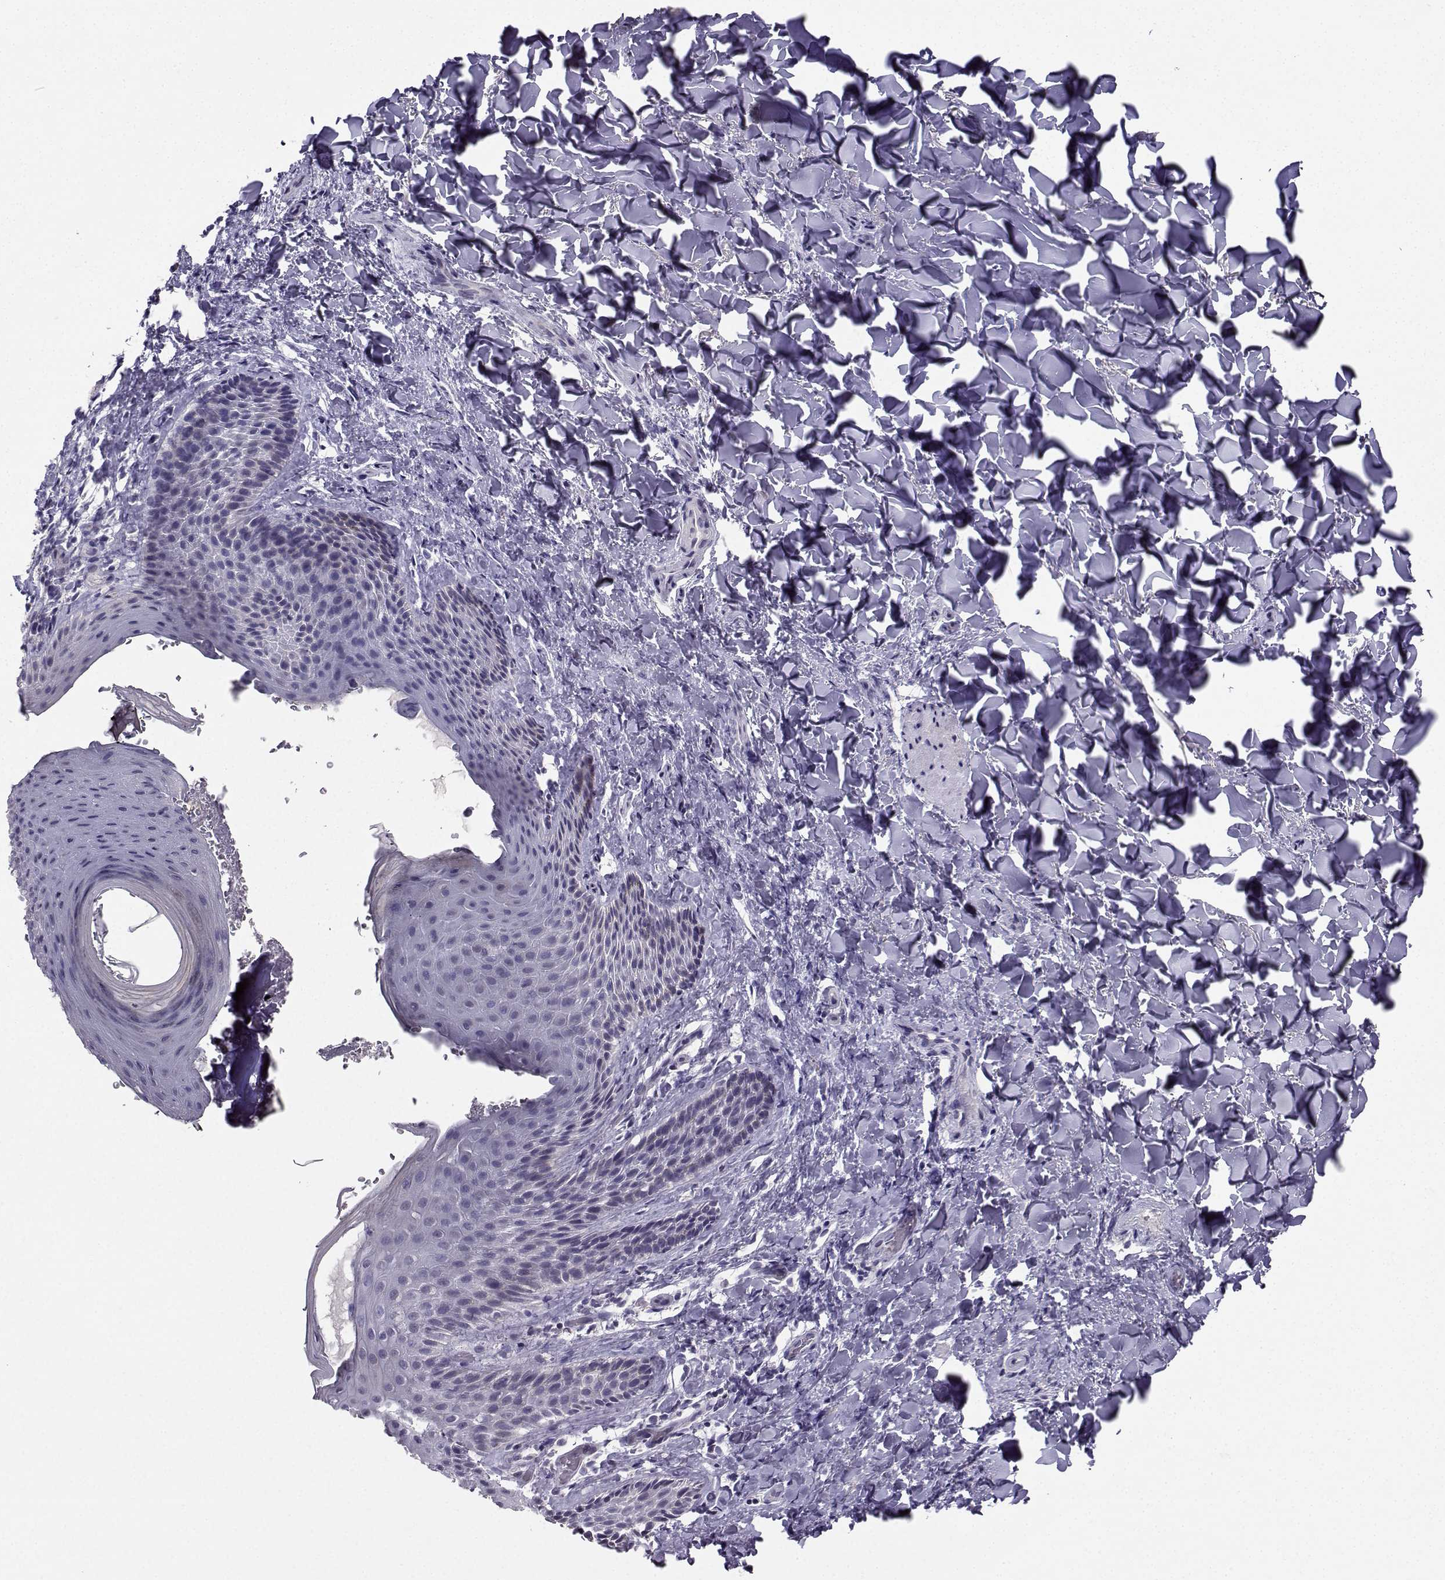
{"staining": {"intensity": "negative", "quantity": "none", "location": "none"}, "tissue": "skin", "cell_type": "Epidermal cells", "image_type": "normal", "snomed": [{"axis": "morphology", "description": "Normal tissue, NOS"}, {"axis": "topography", "description": "Anal"}], "caption": "Human skin stained for a protein using immunohistochemistry reveals no staining in epidermal cells.", "gene": "CARTPT", "patient": {"sex": "male", "age": 36}}